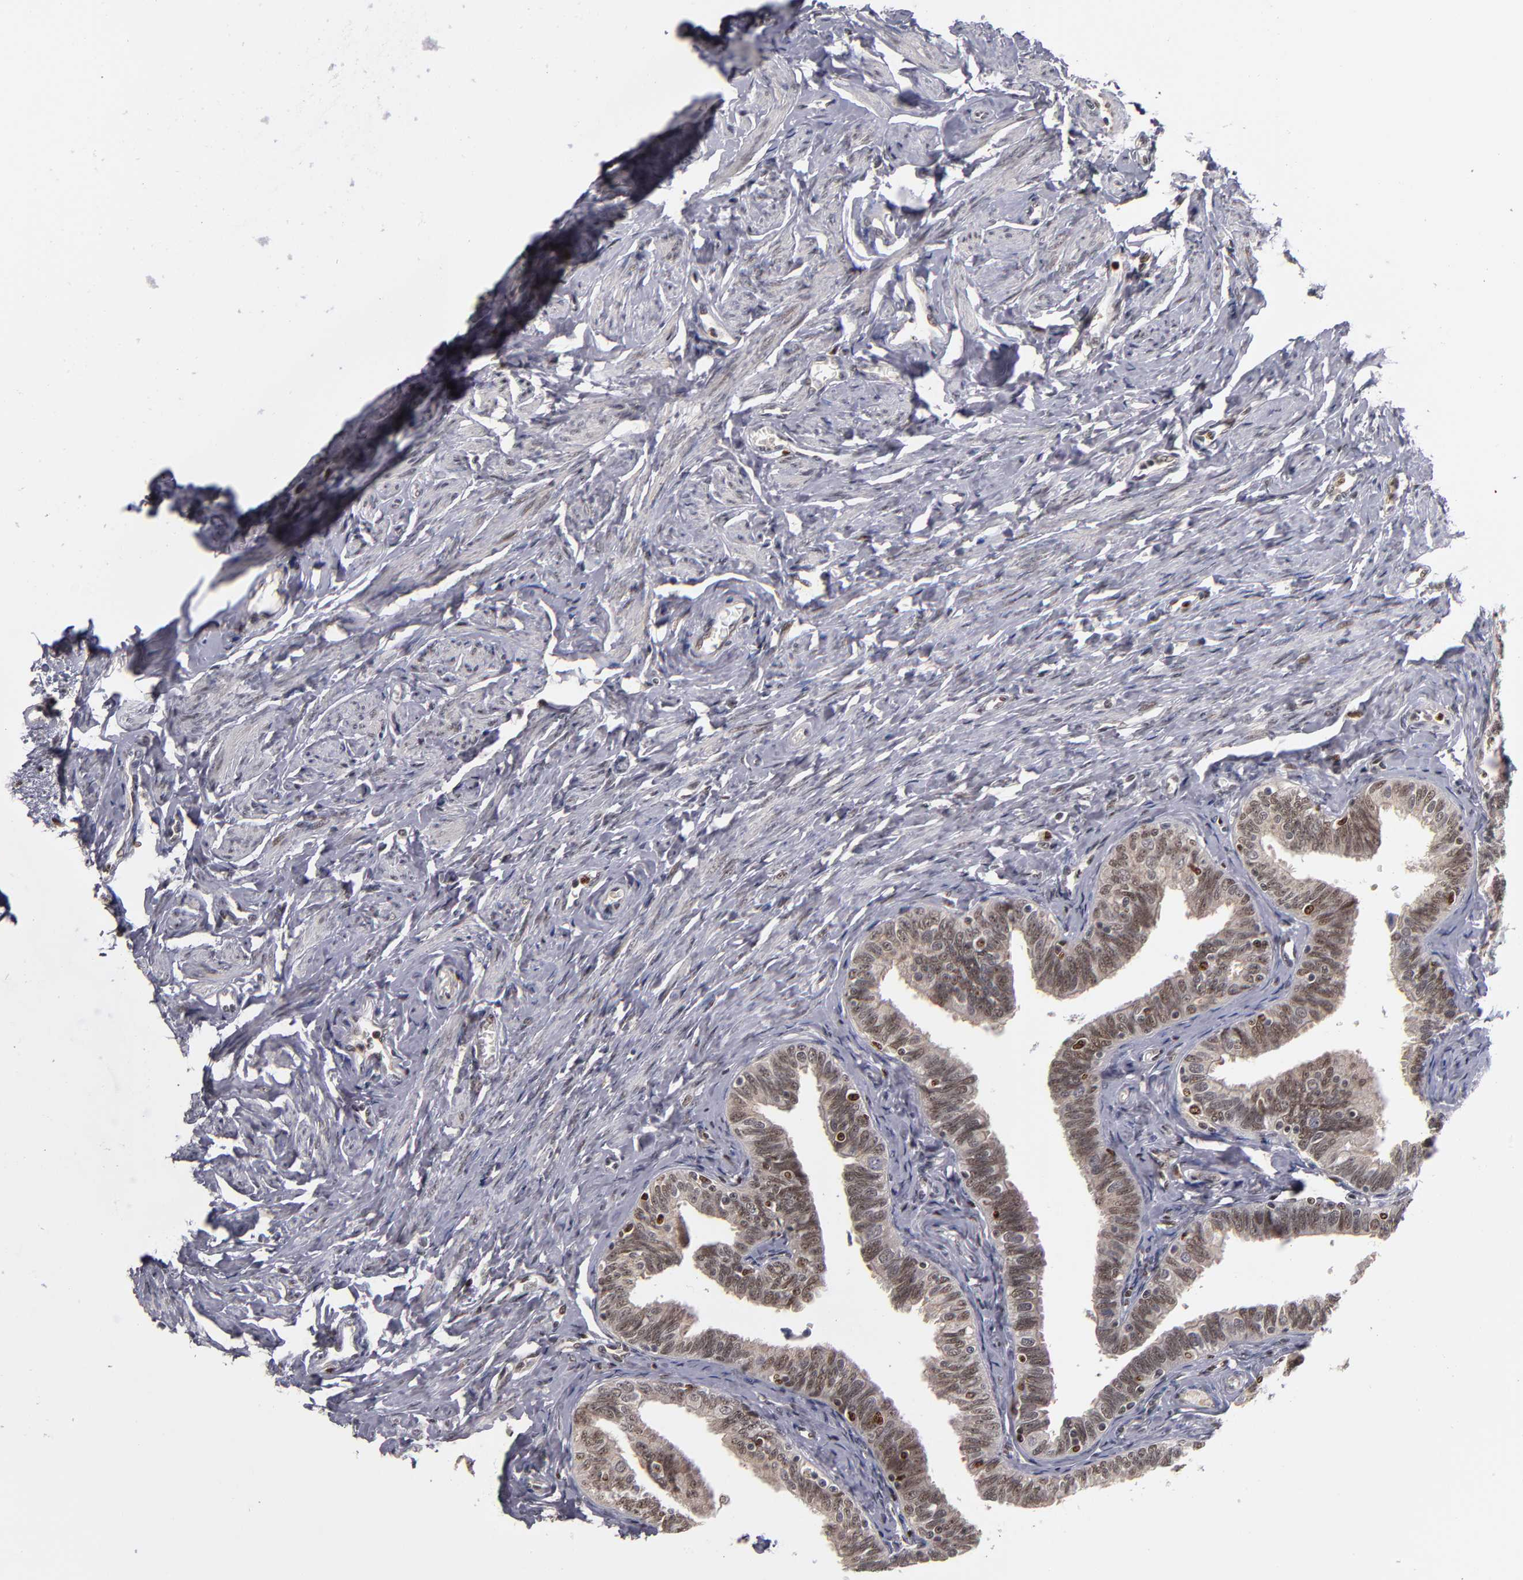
{"staining": {"intensity": "weak", "quantity": "25%-75%", "location": "nuclear"}, "tissue": "fallopian tube", "cell_type": "Glandular cells", "image_type": "normal", "snomed": [{"axis": "morphology", "description": "Normal tissue, NOS"}, {"axis": "topography", "description": "Fallopian tube"}, {"axis": "topography", "description": "Ovary"}], "caption": "A high-resolution photomicrograph shows immunohistochemistry staining of normal fallopian tube, which reveals weak nuclear positivity in approximately 25%-75% of glandular cells.", "gene": "KDM6A", "patient": {"sex": "female", "age": 69}}